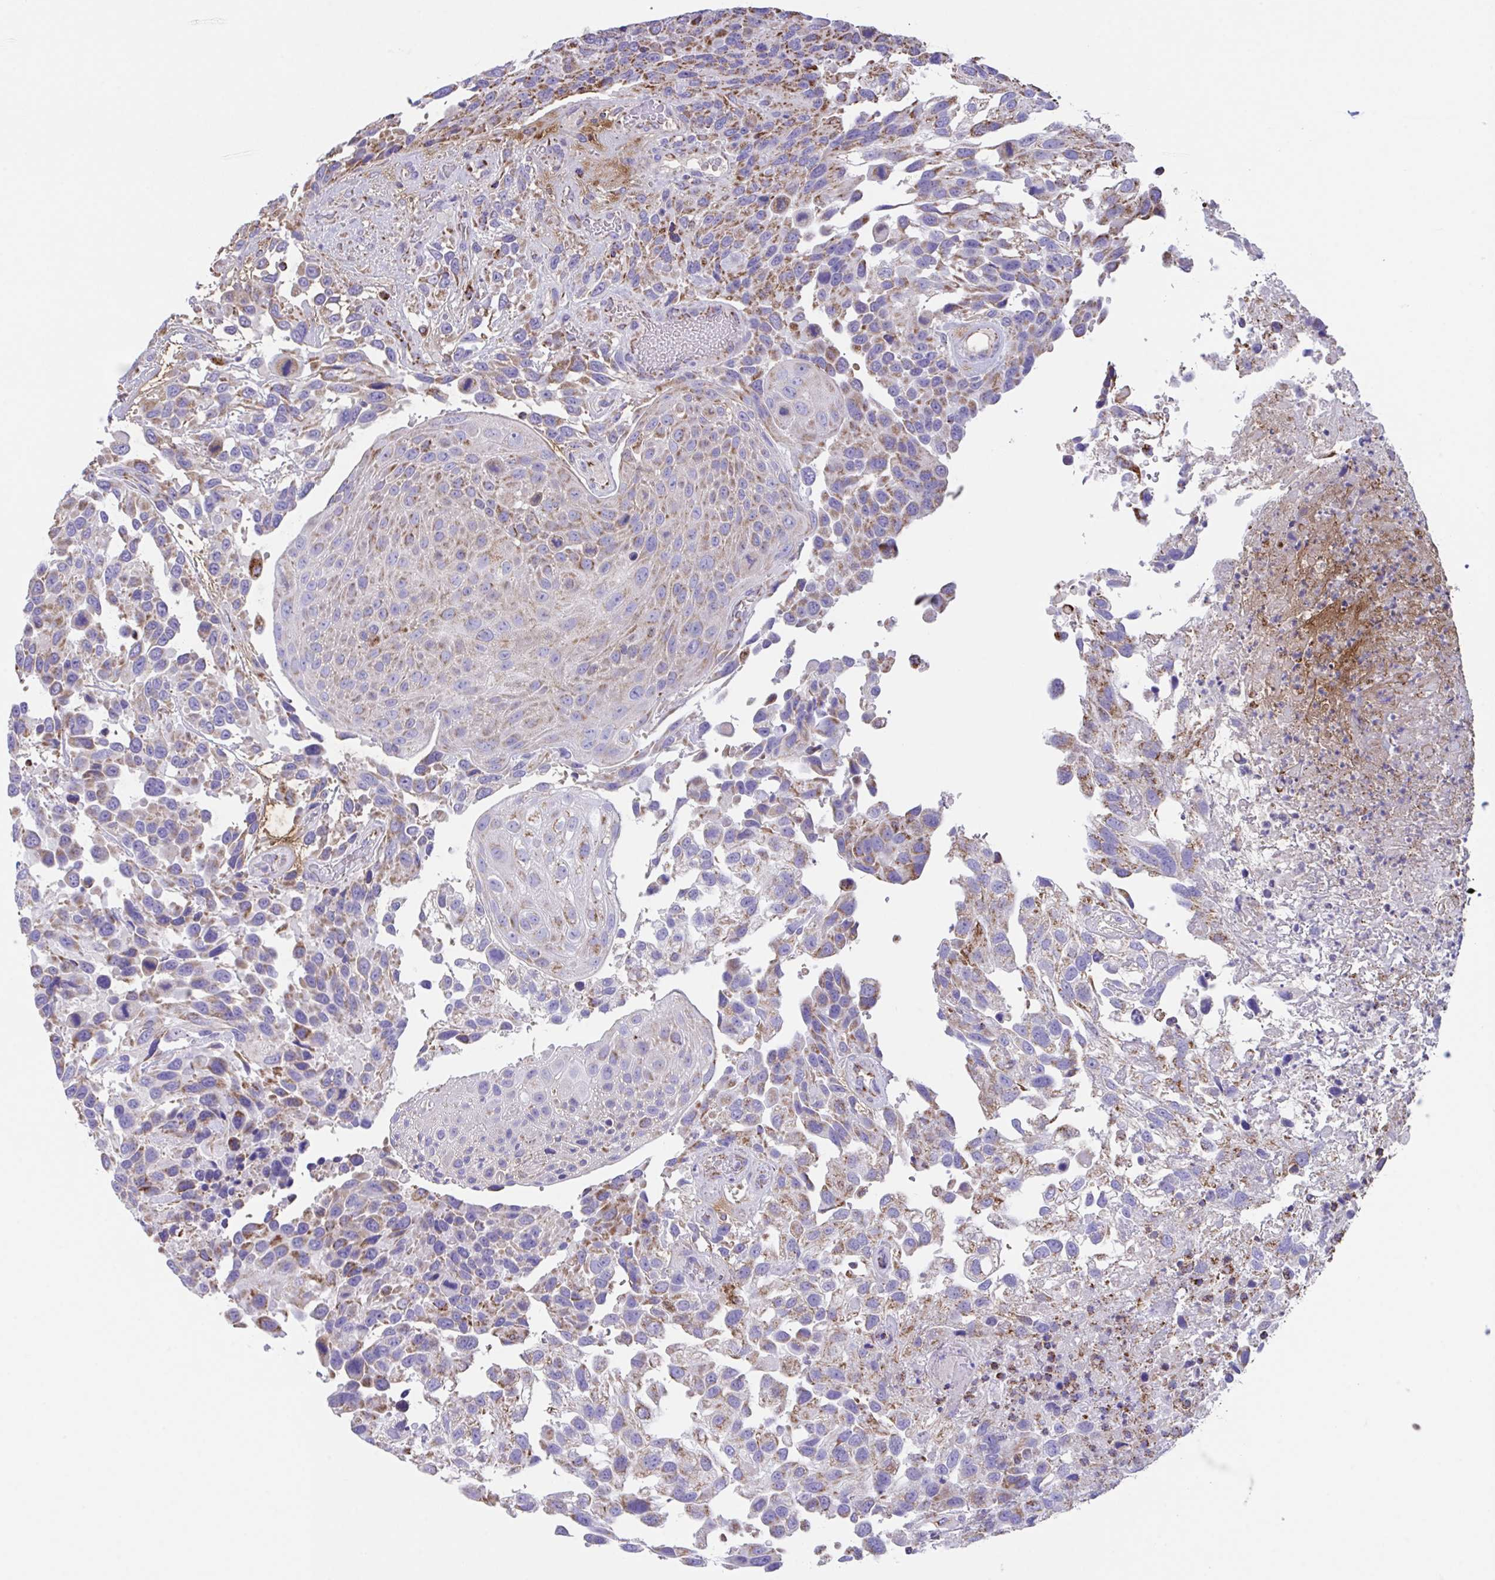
{"staining": {"intensity": "moderate", "quantity": "25%-75%", "location": "cytoplasmic/membranous"}, "tissue": "urothelial cancer", "cell_type": "Tumor cells", "image_type": "cancer", "snomed": [{"axis": "morphology", "description": "Urothelial carcinoma, High grade"}, {"axis": "topography", "description": "Urinary bladder"}], "caption": "Moderate cytoplasmic/membranous positivity is identified in approximately 25%-75% of tumor cells in urothelial cancer. The staining is performed using DAB (3,3'-diaminobenzidine) brown chromogen to label protein expression. The nuclei are counter-stained blue using hematoxylin.", "gene": "PCMTD2", "patient": {"sex": "female", "age": 70}}